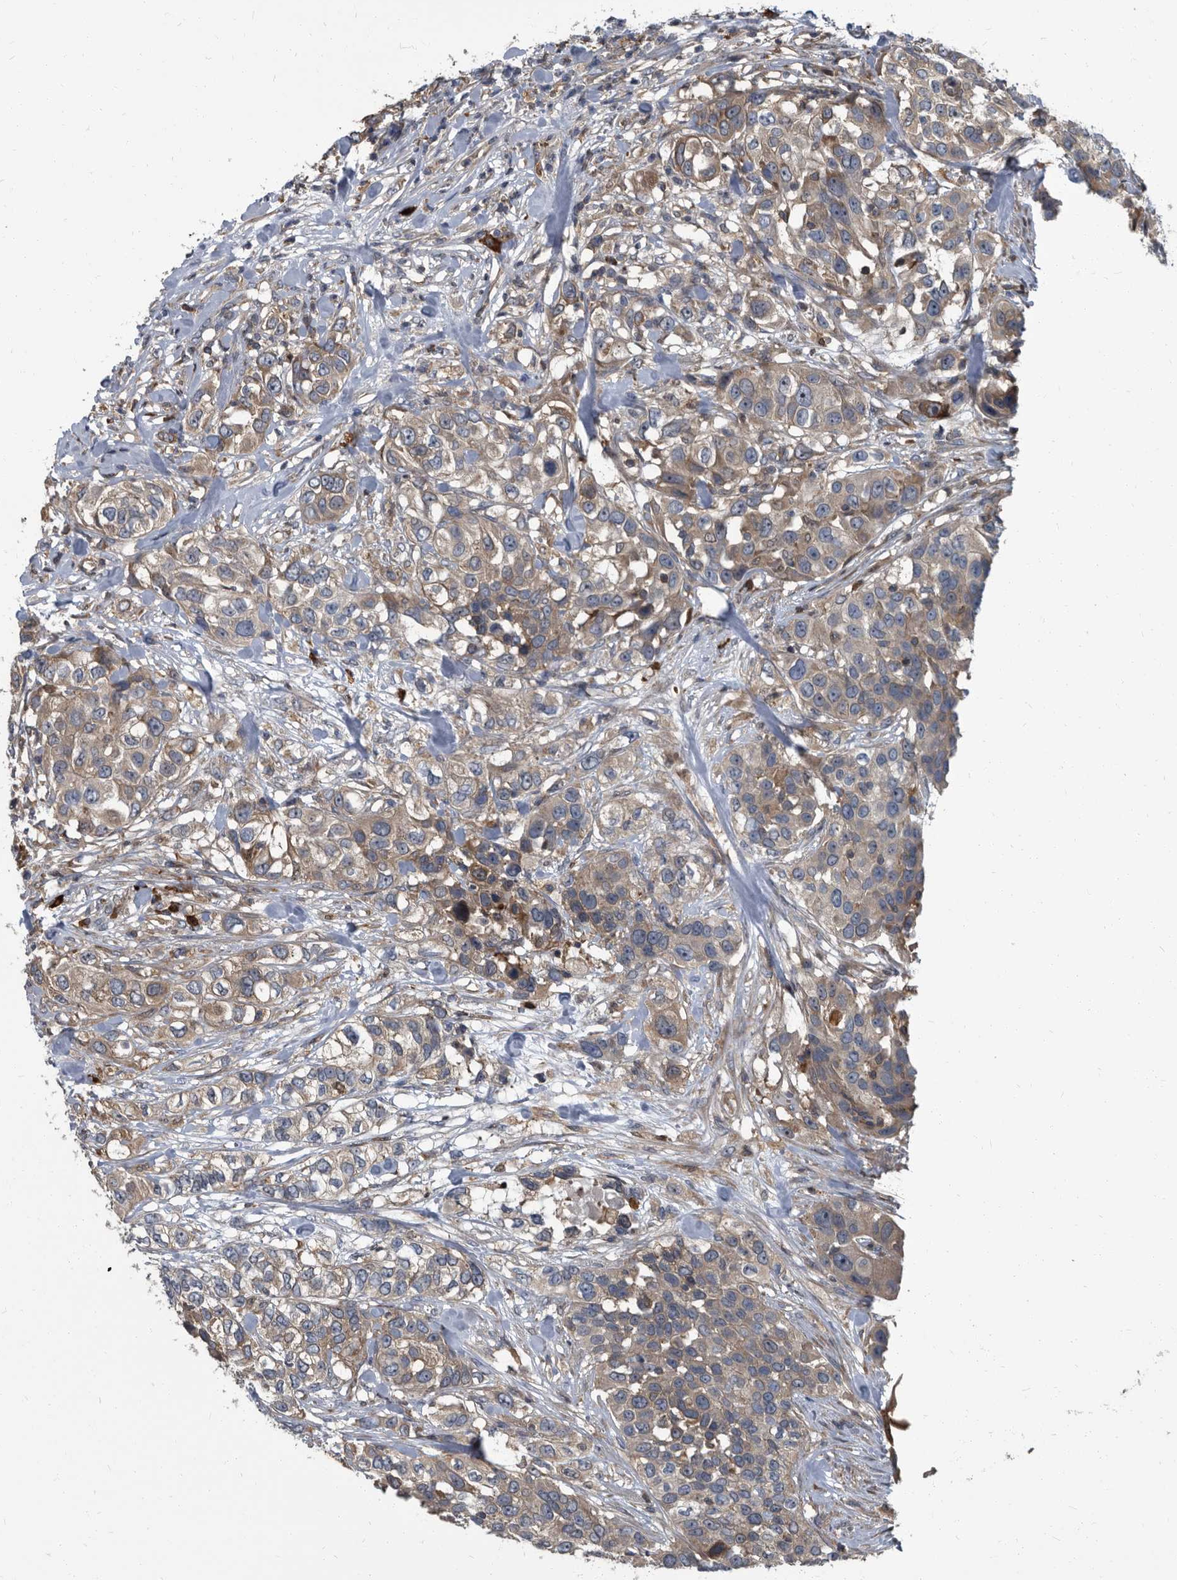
{"staining": {"intensity": "weak", "quantity": ">75%", "location": "cytoplasmic/membranous"}, "tissue": "urothelial cancer", "cell_type": "Tumor cells", "image_type": "cancer", "snomed": [{"axis": "morphology", "description": "Urothelial carcinoma, High grade"}, {"axis": "topography", "description": "Urinary bladder"}], "caption": "About >75% of tumor cells in human urothelial cancer display weak cytoplasmic/membranous protein expression as visualized by brown immunohistochemical staining.", "gene": "CDV3", "patient": {"sex": "female", "age": 80}}